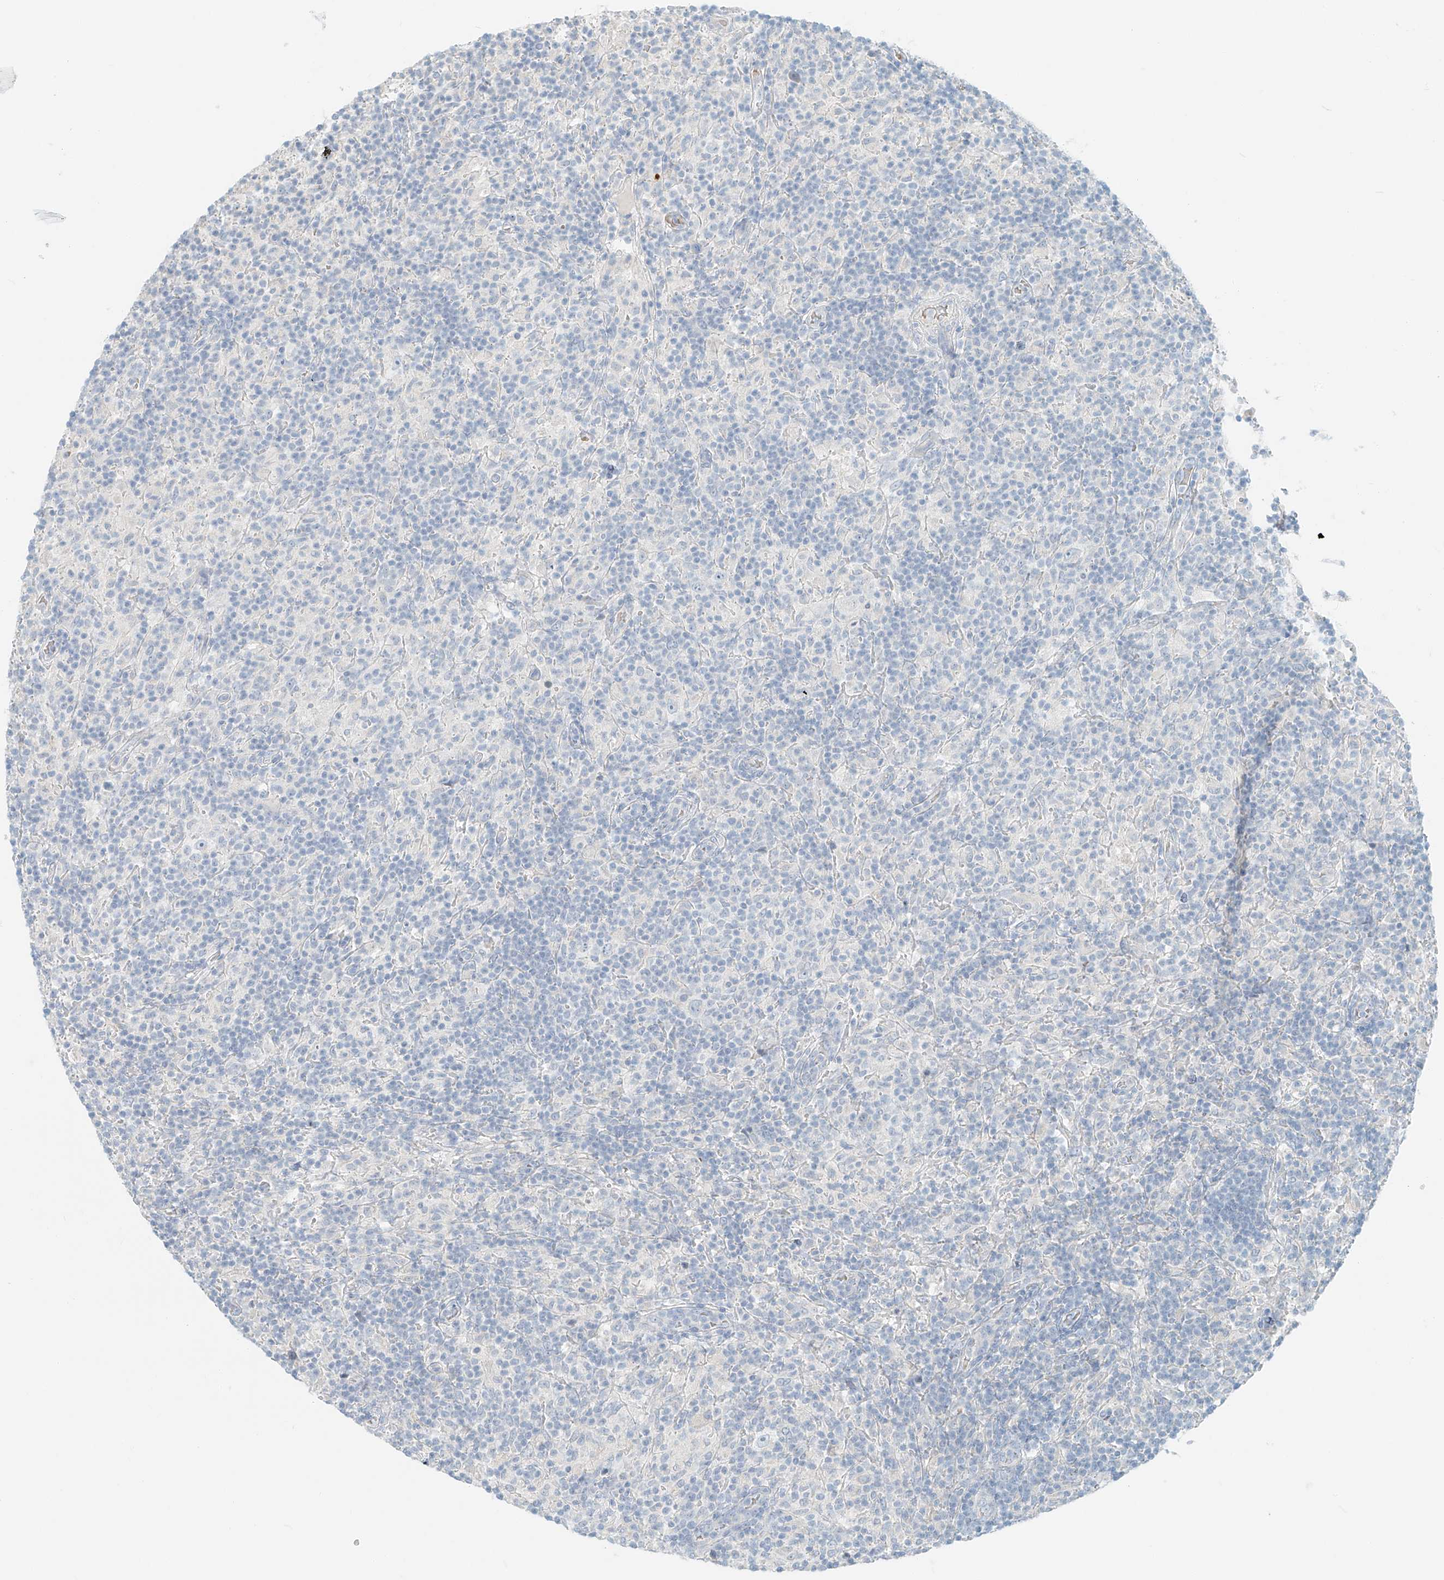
{"staining": {"intensity": "negative", "quantity": "none", "location": "none"}, "tissue": "lymphoma", "cell_type": "Tumor cells", "image_type": "cancer", "snomed": [{"axis": "morphology", "description": "Hodgkin's disease, NOS"}, {"axis": "topography", "description": "Lymph node"}], "caption": "This is a photomicrograph of immunohistochemistry (IHC) staining of Hodgkin's disease, which shows no staining in tumor cells. (DAB (3,3'-diaminobenzidine) immunohistochemistry (IHC) with hematoxylin counter stain).", "gene": "PGC", "patient": {"sex": "male", "age": 70}}